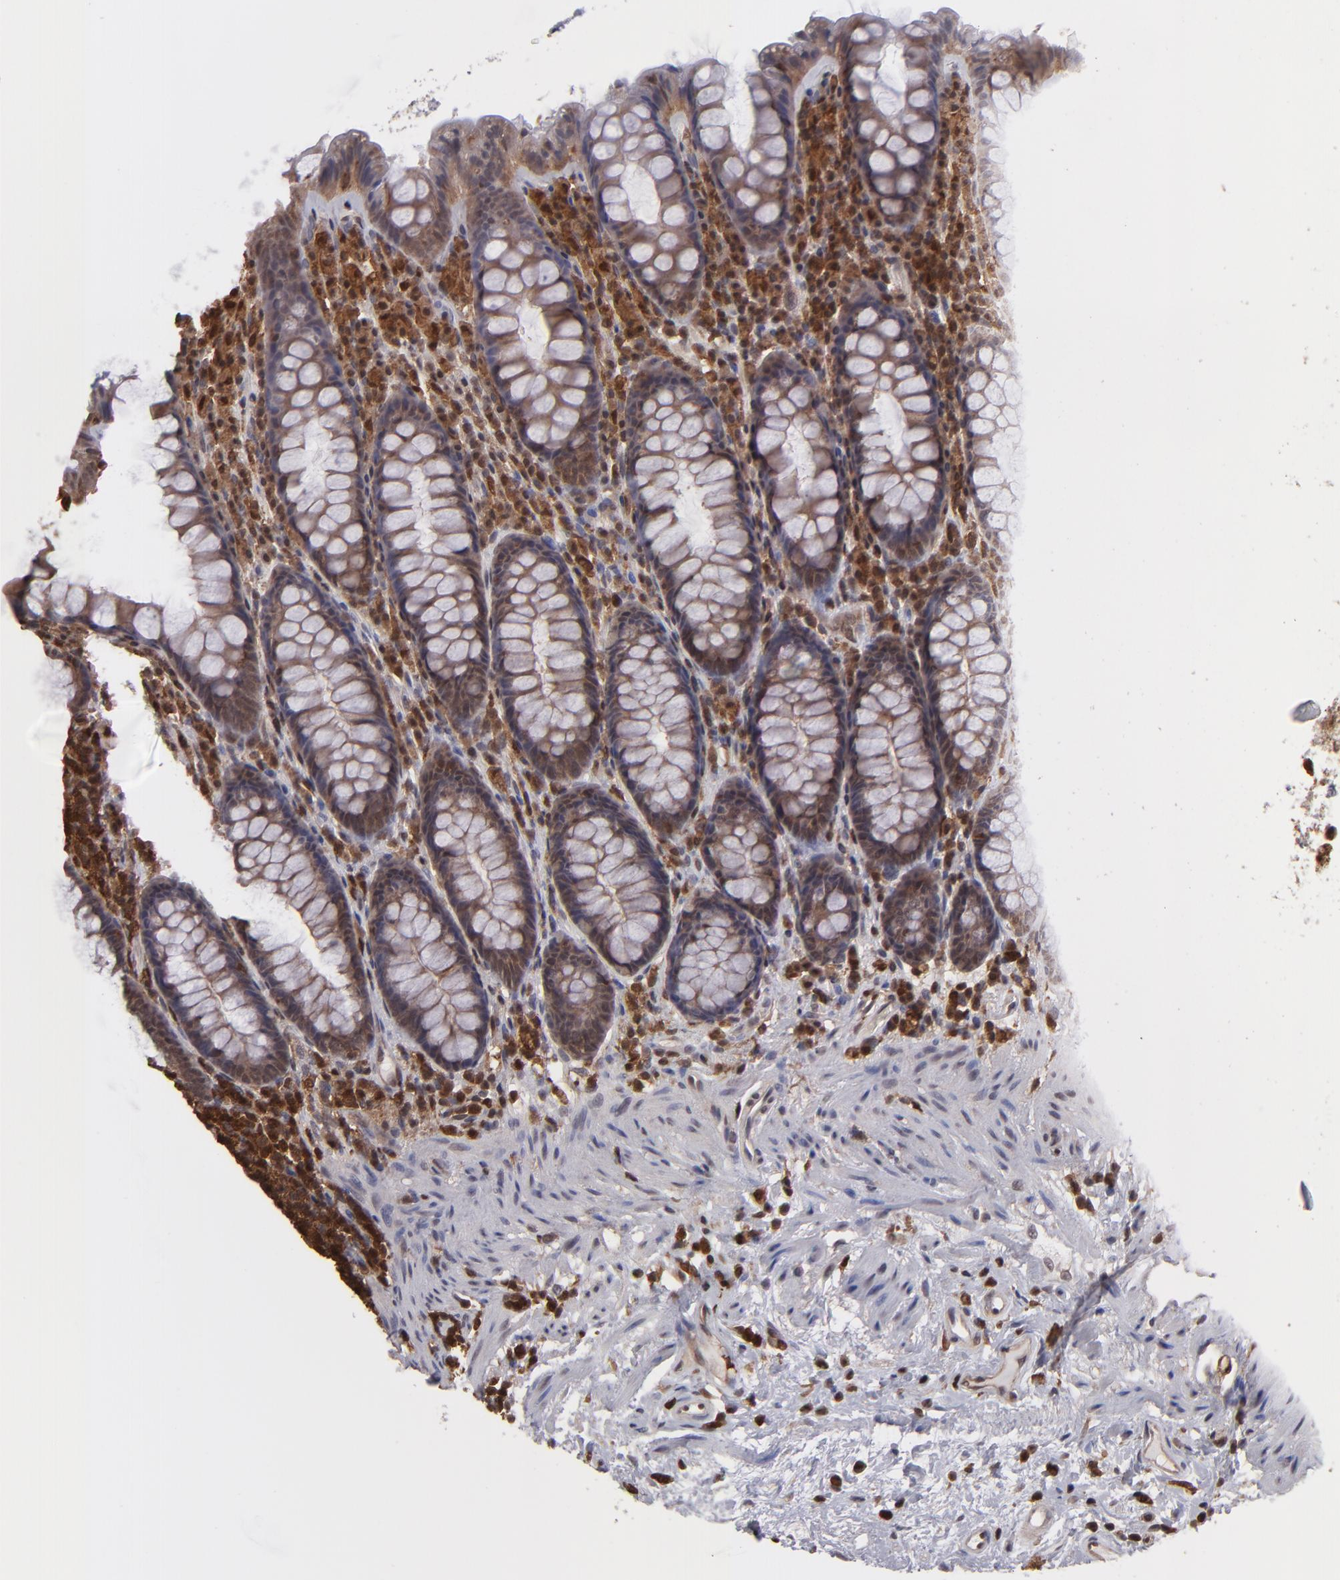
{"staining": {"intensity": "weak", "quantity": ">75%", "location": "cytoplasmic/membranous"}, "tissue": "rectum", "cell_type": "Glandular cells", "image_type": "normal", "snomed": [{"axis": "morphology", "description": "Normal tissue, NOS"}, {"axis": "topography", "description": "Rectum"}], "caption": "A micrograph showing weak cytoplasmic/membranous positivity in about >75% of glandular cells in benign rectum, as visualized by brown immunohistochemical staining.", "gene": "GRB2", "patient": {"sex": "male", "age": 92}}